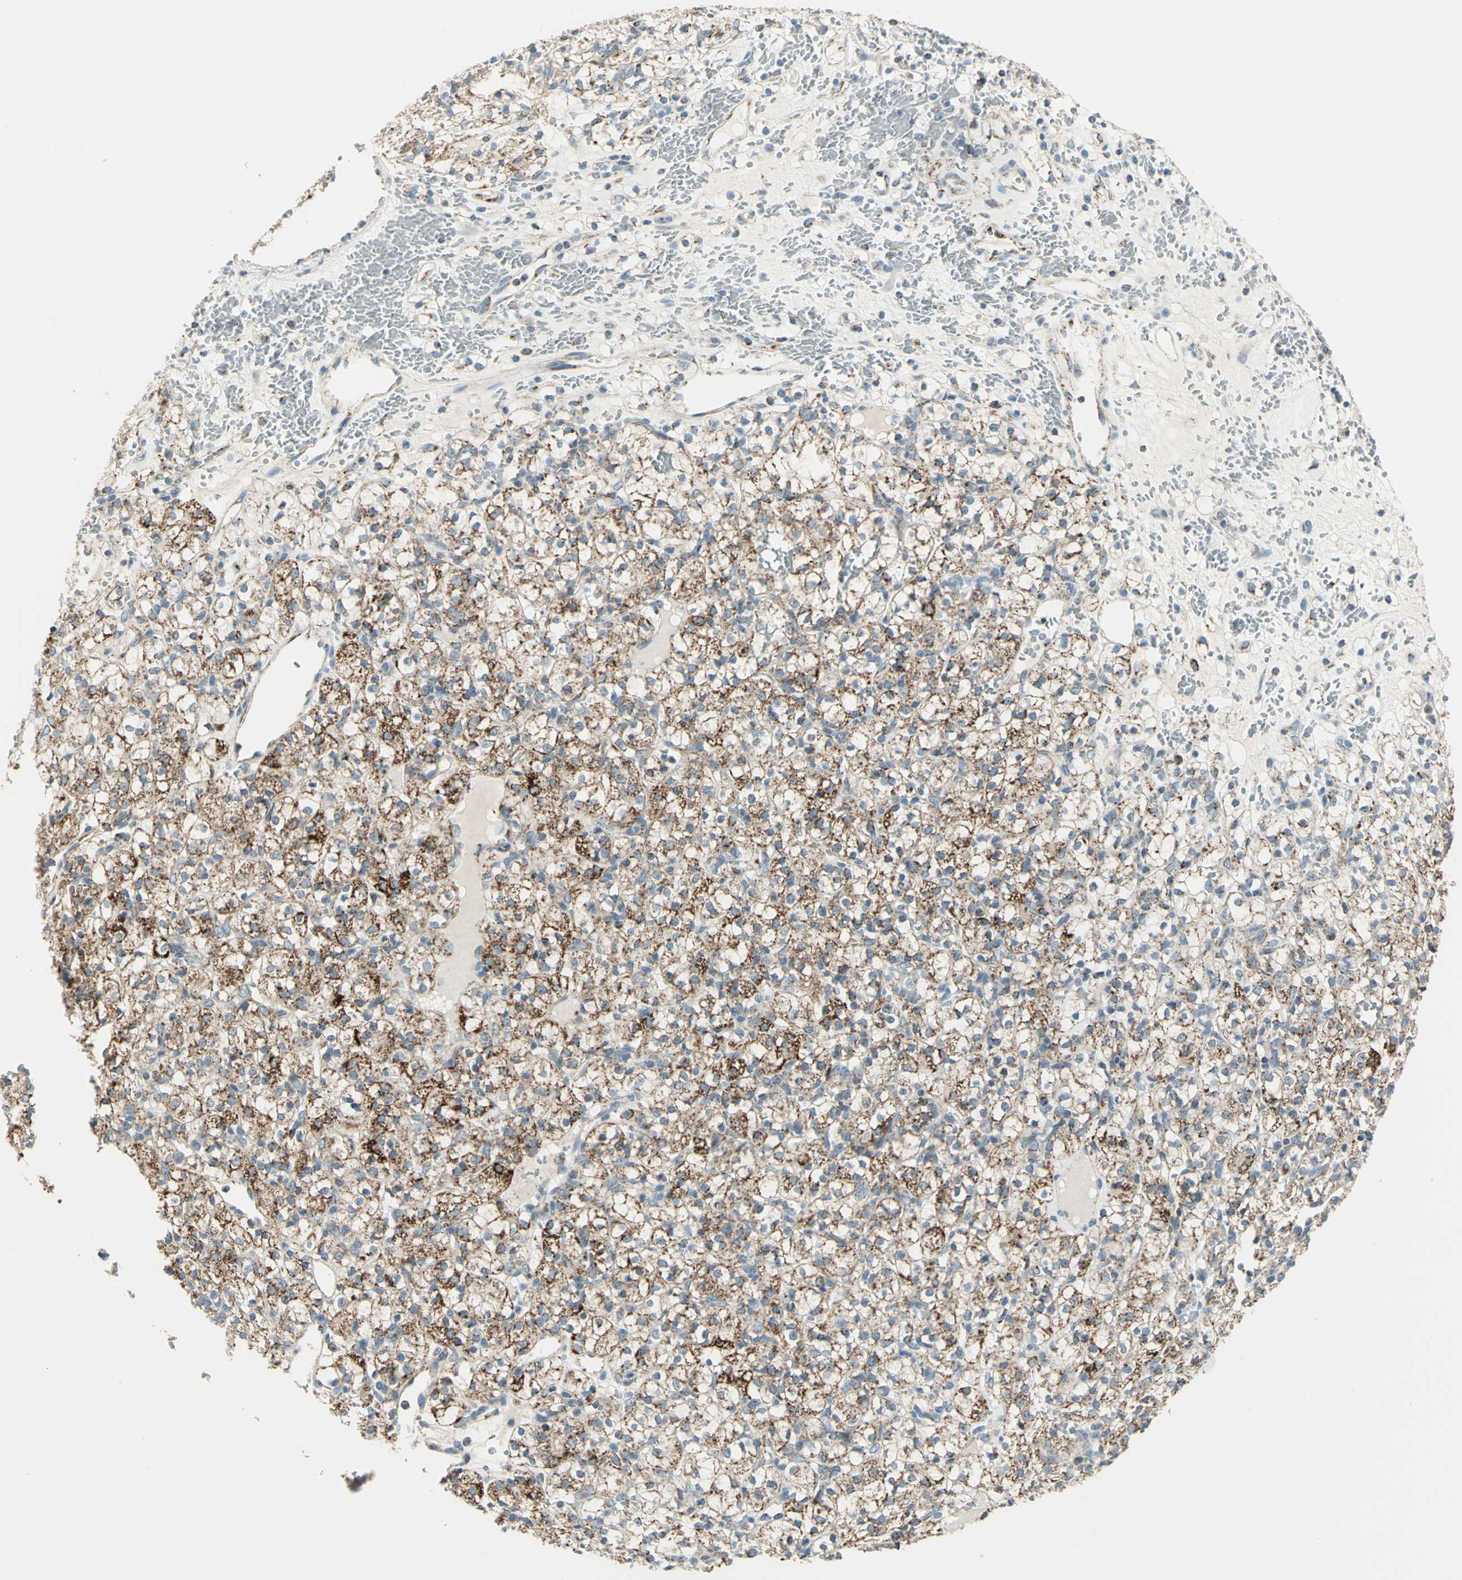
{"staining": {"intensity": "strong", "quantity": "25%-75%", "location": "cytoplasmic/membranous"}, "tissue": "renal cancer", "cell_type": "Tumor cells", "image_type": "cancer", "snomed": [{"axis": "morphology", "description": "Adenocarcinoma, NOS"}, {"axis": "topography", "description": "Kidney"}], "caption": "IHC staining of adenocarcinoma (renal), which reveals high levels of strong cytoplasmic/membranous staining in approximately 25%-75% of tumor cells indicating strong cytoplasmic/membranous protein expression. The staining was performed using DAB (brown) for protein detection and nuclei were counterstained in hematoxylin (blue).", "gene": "ACADM", "patient": {"sex": "female", "age": 60}}